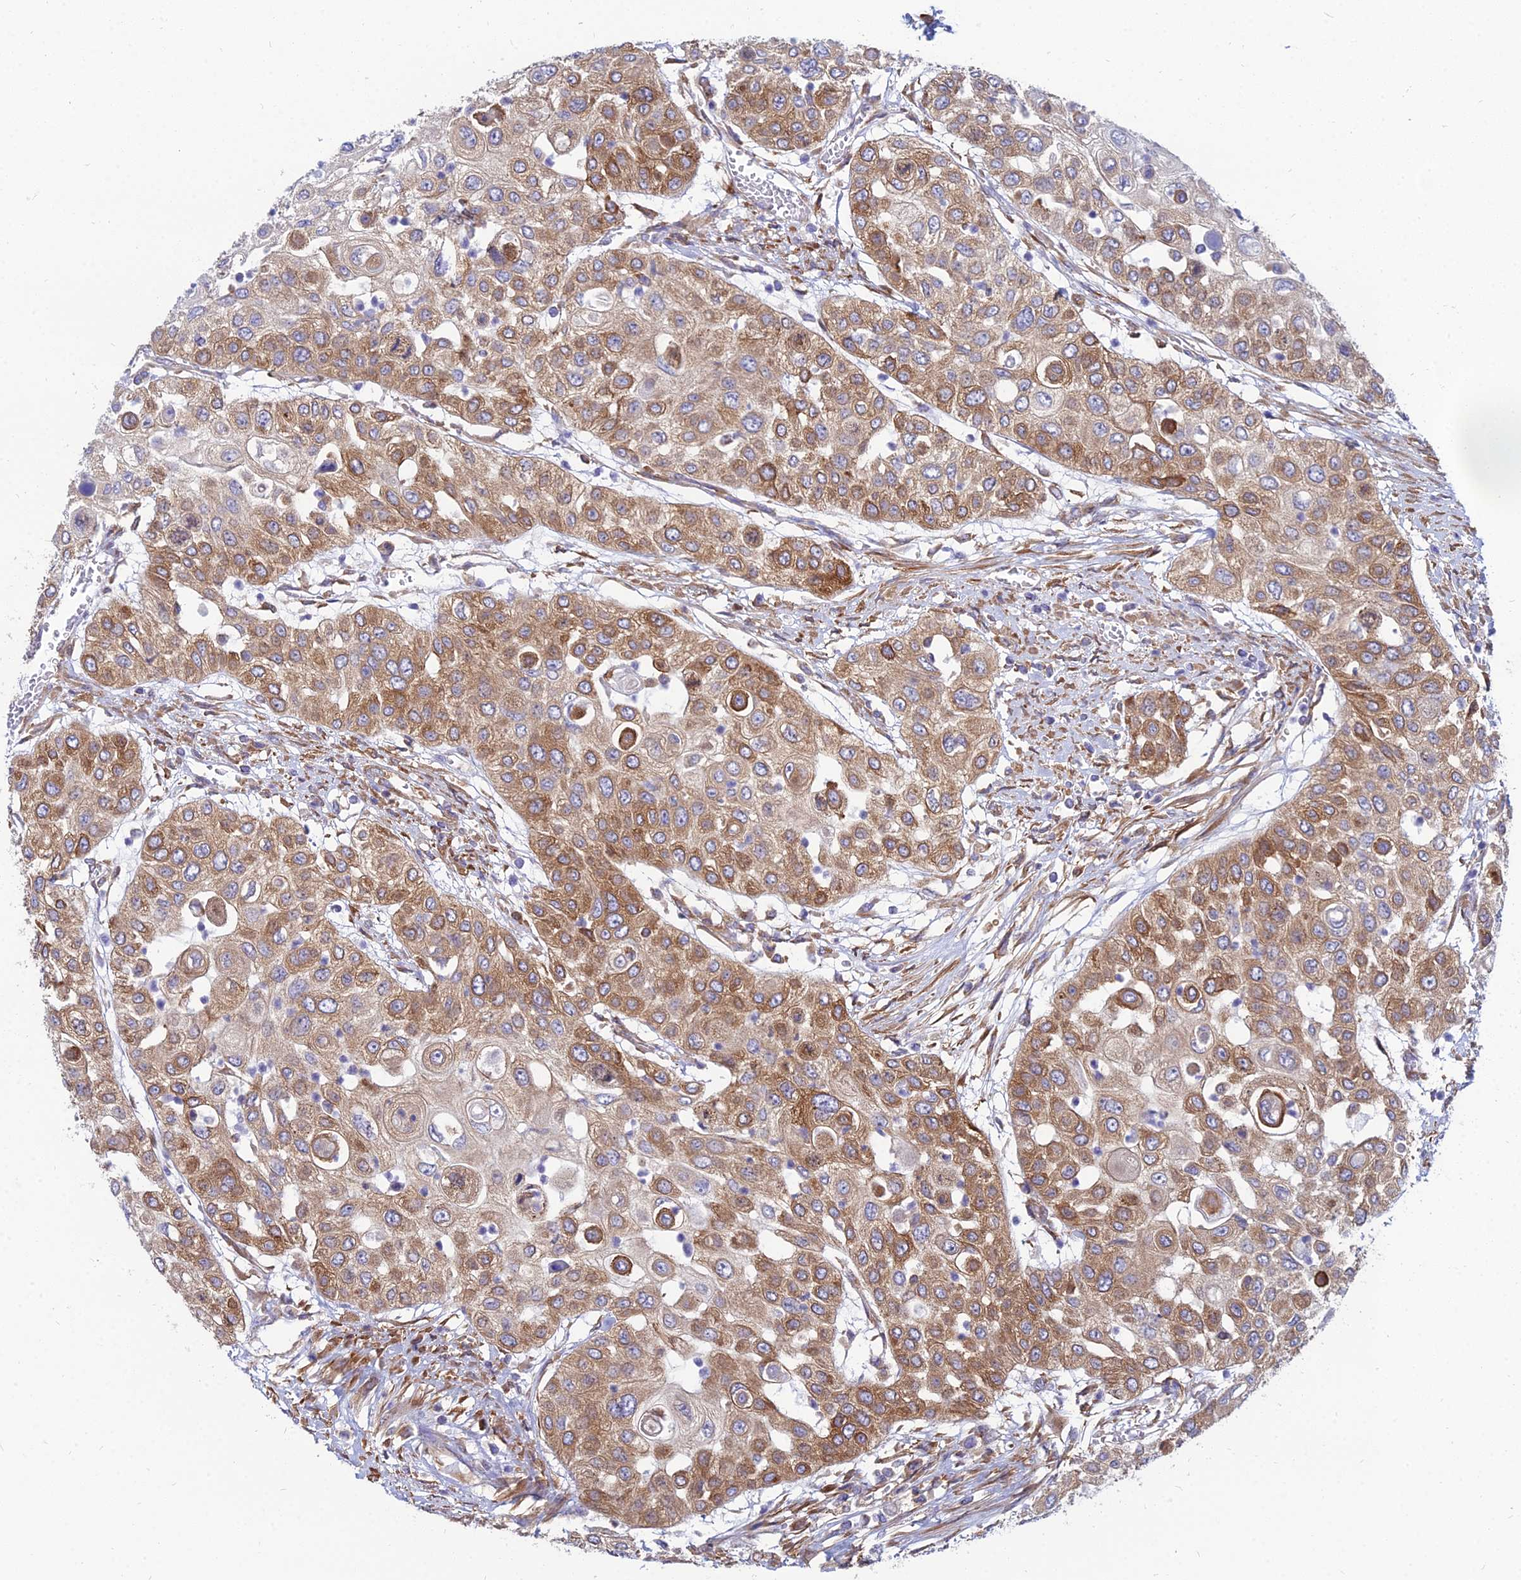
{"staining": {"intensity": "moderate", "quantity": ">75%", "location": "cytoplasmic/membranous"}, "tissue": "urothelial cancer", "cell_type": "Tumor cells", "image_type": "cancer", "snomed": [{"axis": "morphology", "description": "Urothelial carcinoma, High grade"}, {"axis": "topography", "description": "Urinary bladder"}], "caption": "Protein analysis of urothelial carcinoma (high-grade) tissue exhibits moderate cytoplasmic/membranous expression in approximately >75% of tumor cells. The protein is stained brown, and the nuclei are stained in blue (DAB IHC with brightfield microscopy, high magnification).", "gene": "TXLNA", "patient": {"sex": "female", "age": 79}}